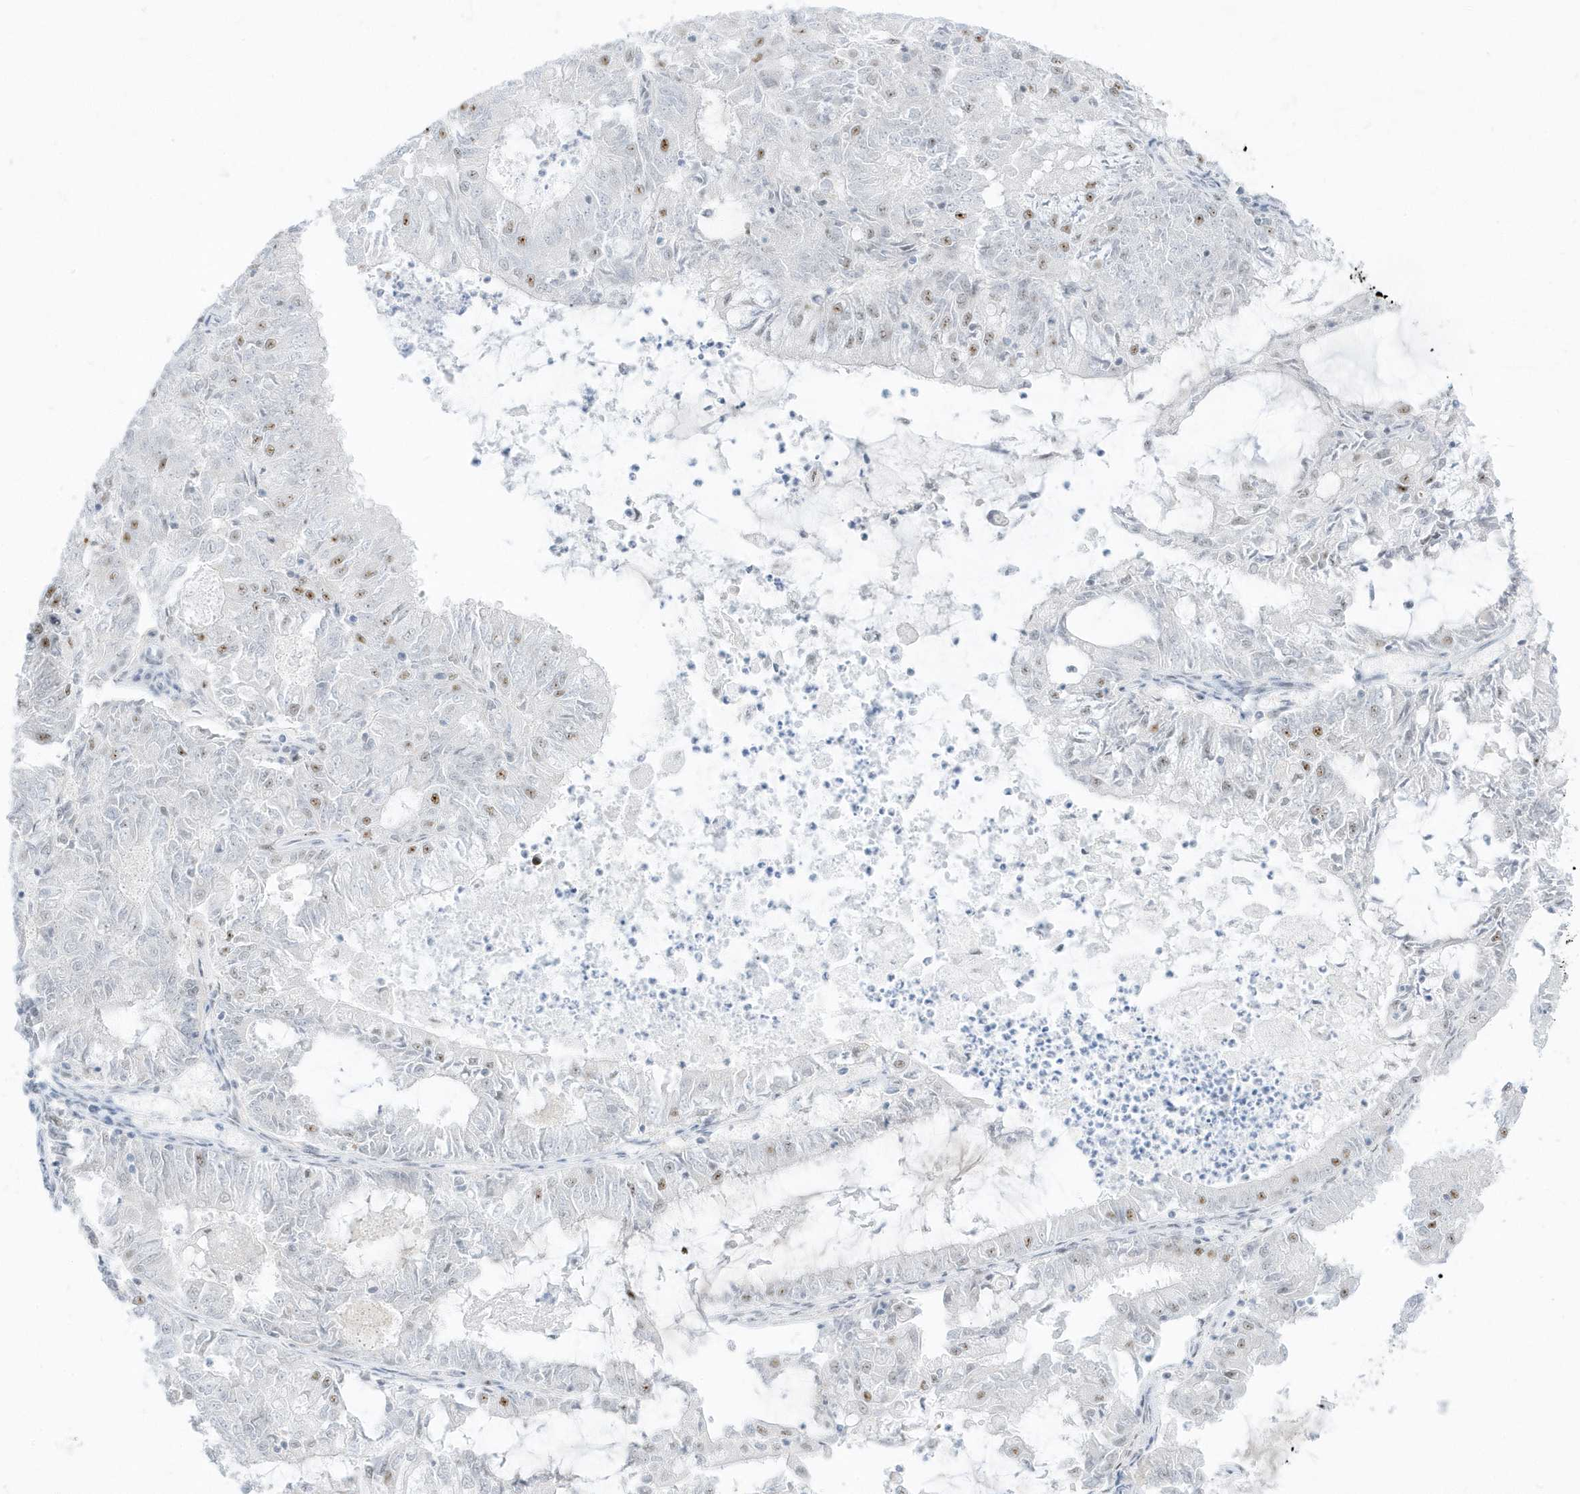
{"staining": {"intensity": "moderate", "quantity": "<25%", "location": "nuclear"}, "tissue": "endometrial cancer", "cell_type": "Tumor cells", "image_type": "cancer", "snomed": [{"axis": "morphology", "description": "Adenocarcinoma, NOS"}, {"axis": "topography", "description": "Endometrium"}], "caption": "IHC micrograph of neoplastic tissue: endometrial cancer stained using IHC shows low levels of moderate protein expression localized specifically in the nuclear of tumor cells, appearing as a nuclear brown color.", "gene": "PLEKHN1", "patient": {"sex": "female", "age": 57}}